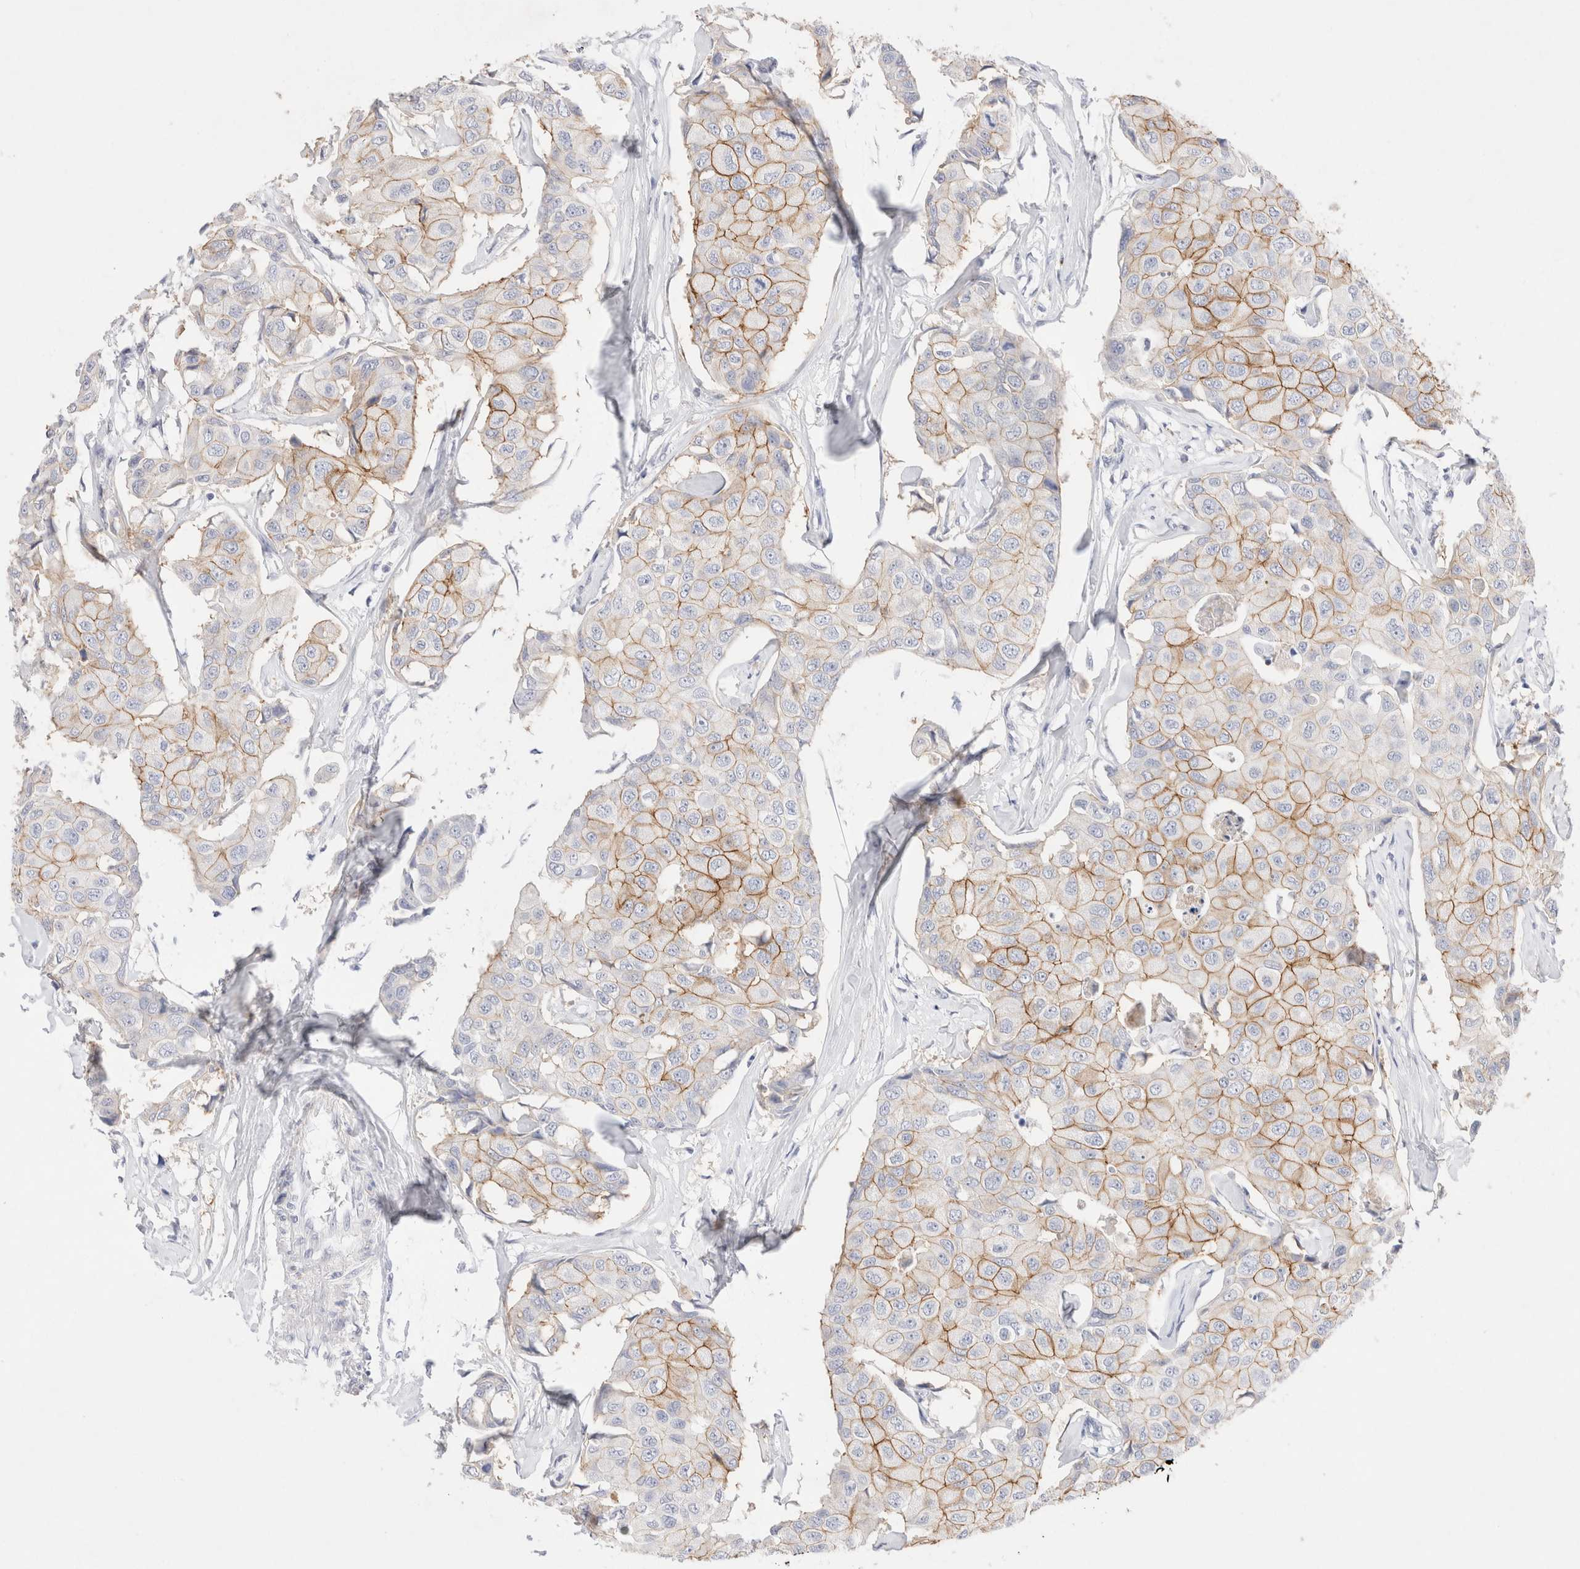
{"staining": {"intensity": "moderate", "quantity": "25%-75%", "location": "cytoplasmic/membranous"}, "tissue": "breast cancer", "cell_type": "Tumor cells", "image_type": "cancer", "snomed": [{"axis": "morphology", "description": "Duct carcinoma"}, {"axis": "topography", "description": "Breast"}], "caption": "A micrograph showing moderate cytoplasmic/membranous staining in approximately 25%-75% of tumor cells in breast cancer (infiltrating ductal carcinoma), as visualized by brown immunohistochemical staining.", "gene": "EPCAM", "patient": {"sex": "female", "age": 80}}